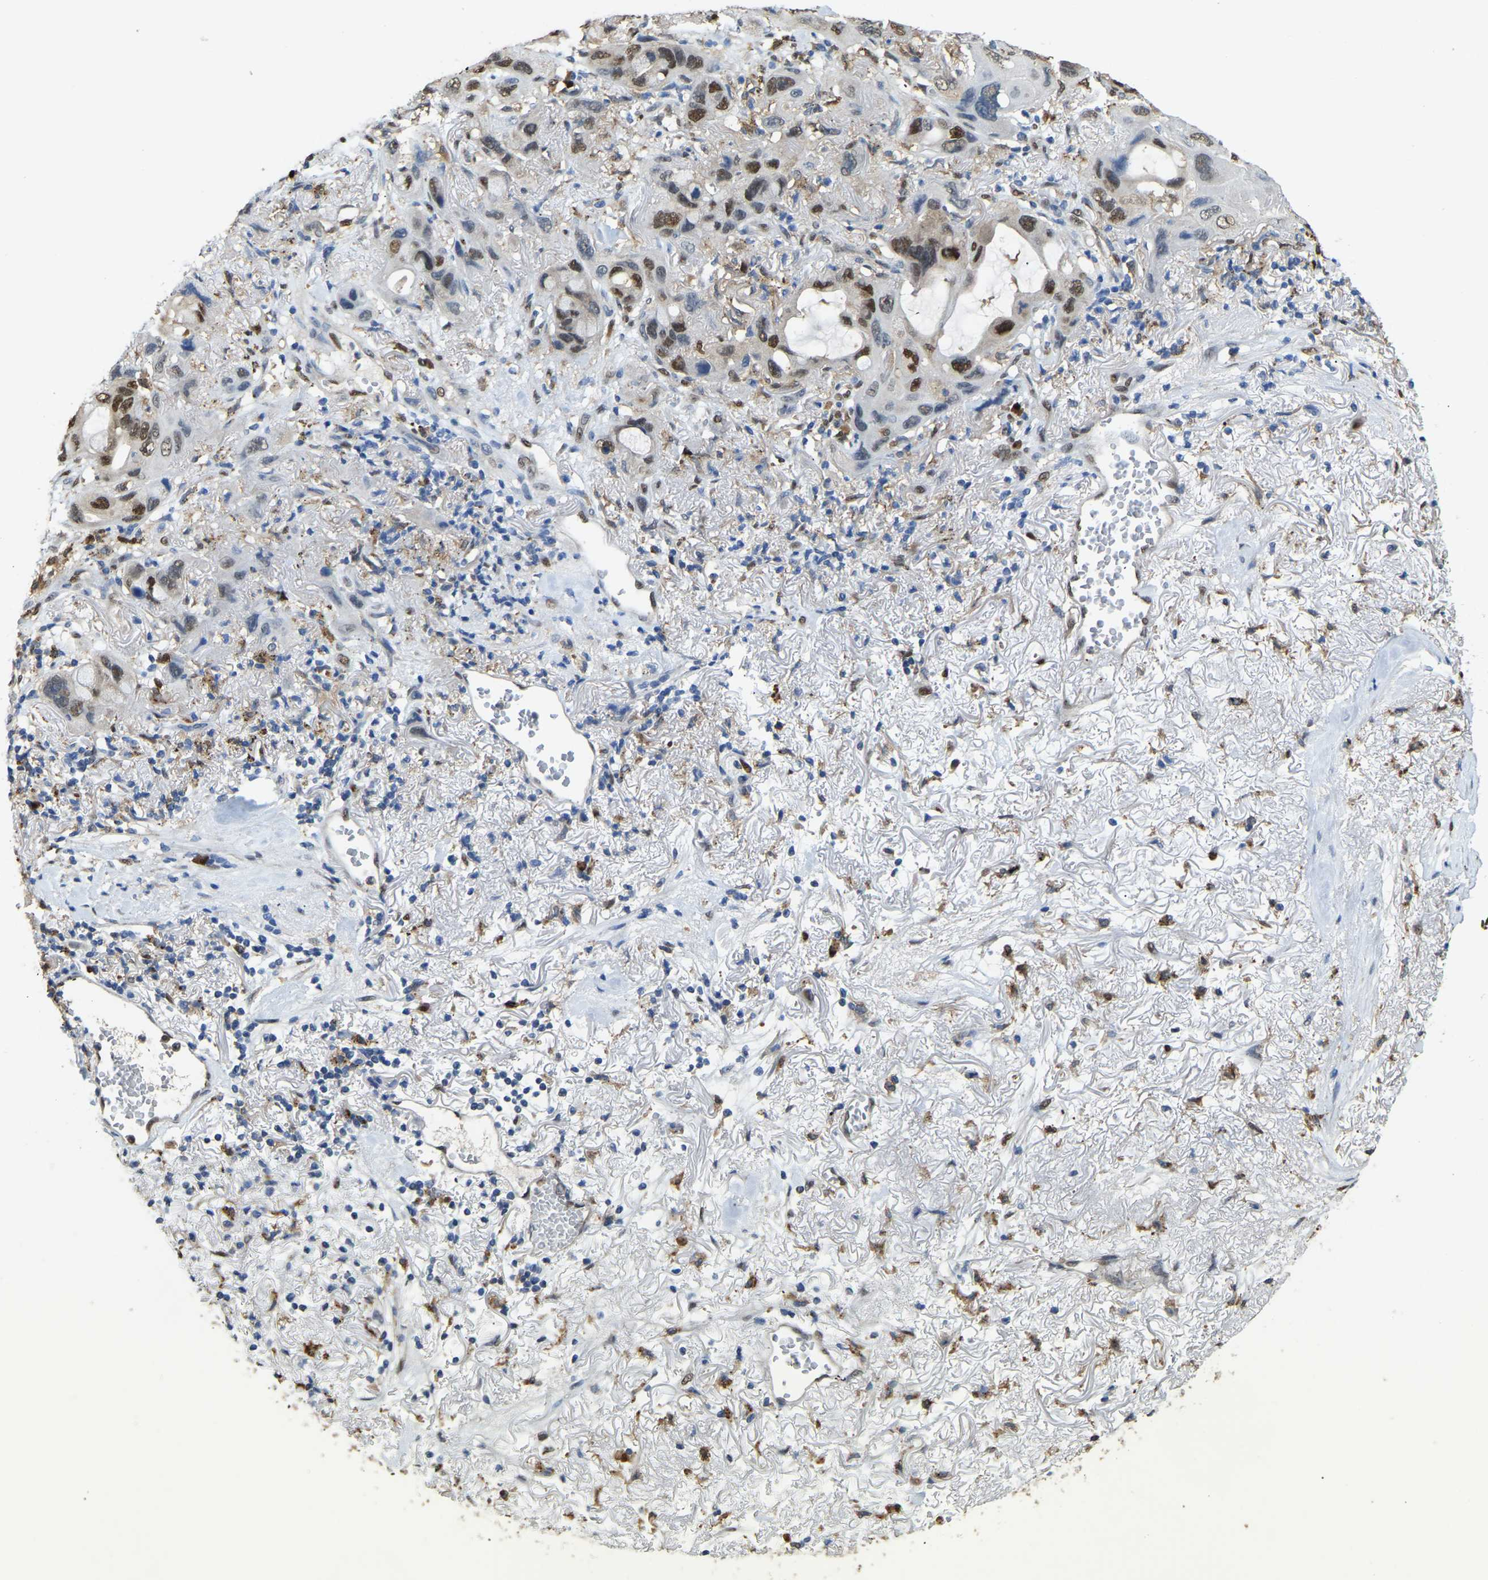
{"staining": {"intensity": "strong", "quantity": "25%-75%", "location": "nuclear"}, "tissue": "lung cancer", "cell_type": "Tumor cells", "image_type": "cancer", "snomed": [{"axis": "morphology", "description": "Squamous cell carcinoma, NOS"}, {"axis": "topography", "description": "Lung"}], "caption": "Protein expression analysis of human lung squamous cell carcinoma reveals strong nuclear positivity in approximately 25%-75% of tumor cells.", "gene": "NANS", "patient": {"sex": "female", "age": 73}}